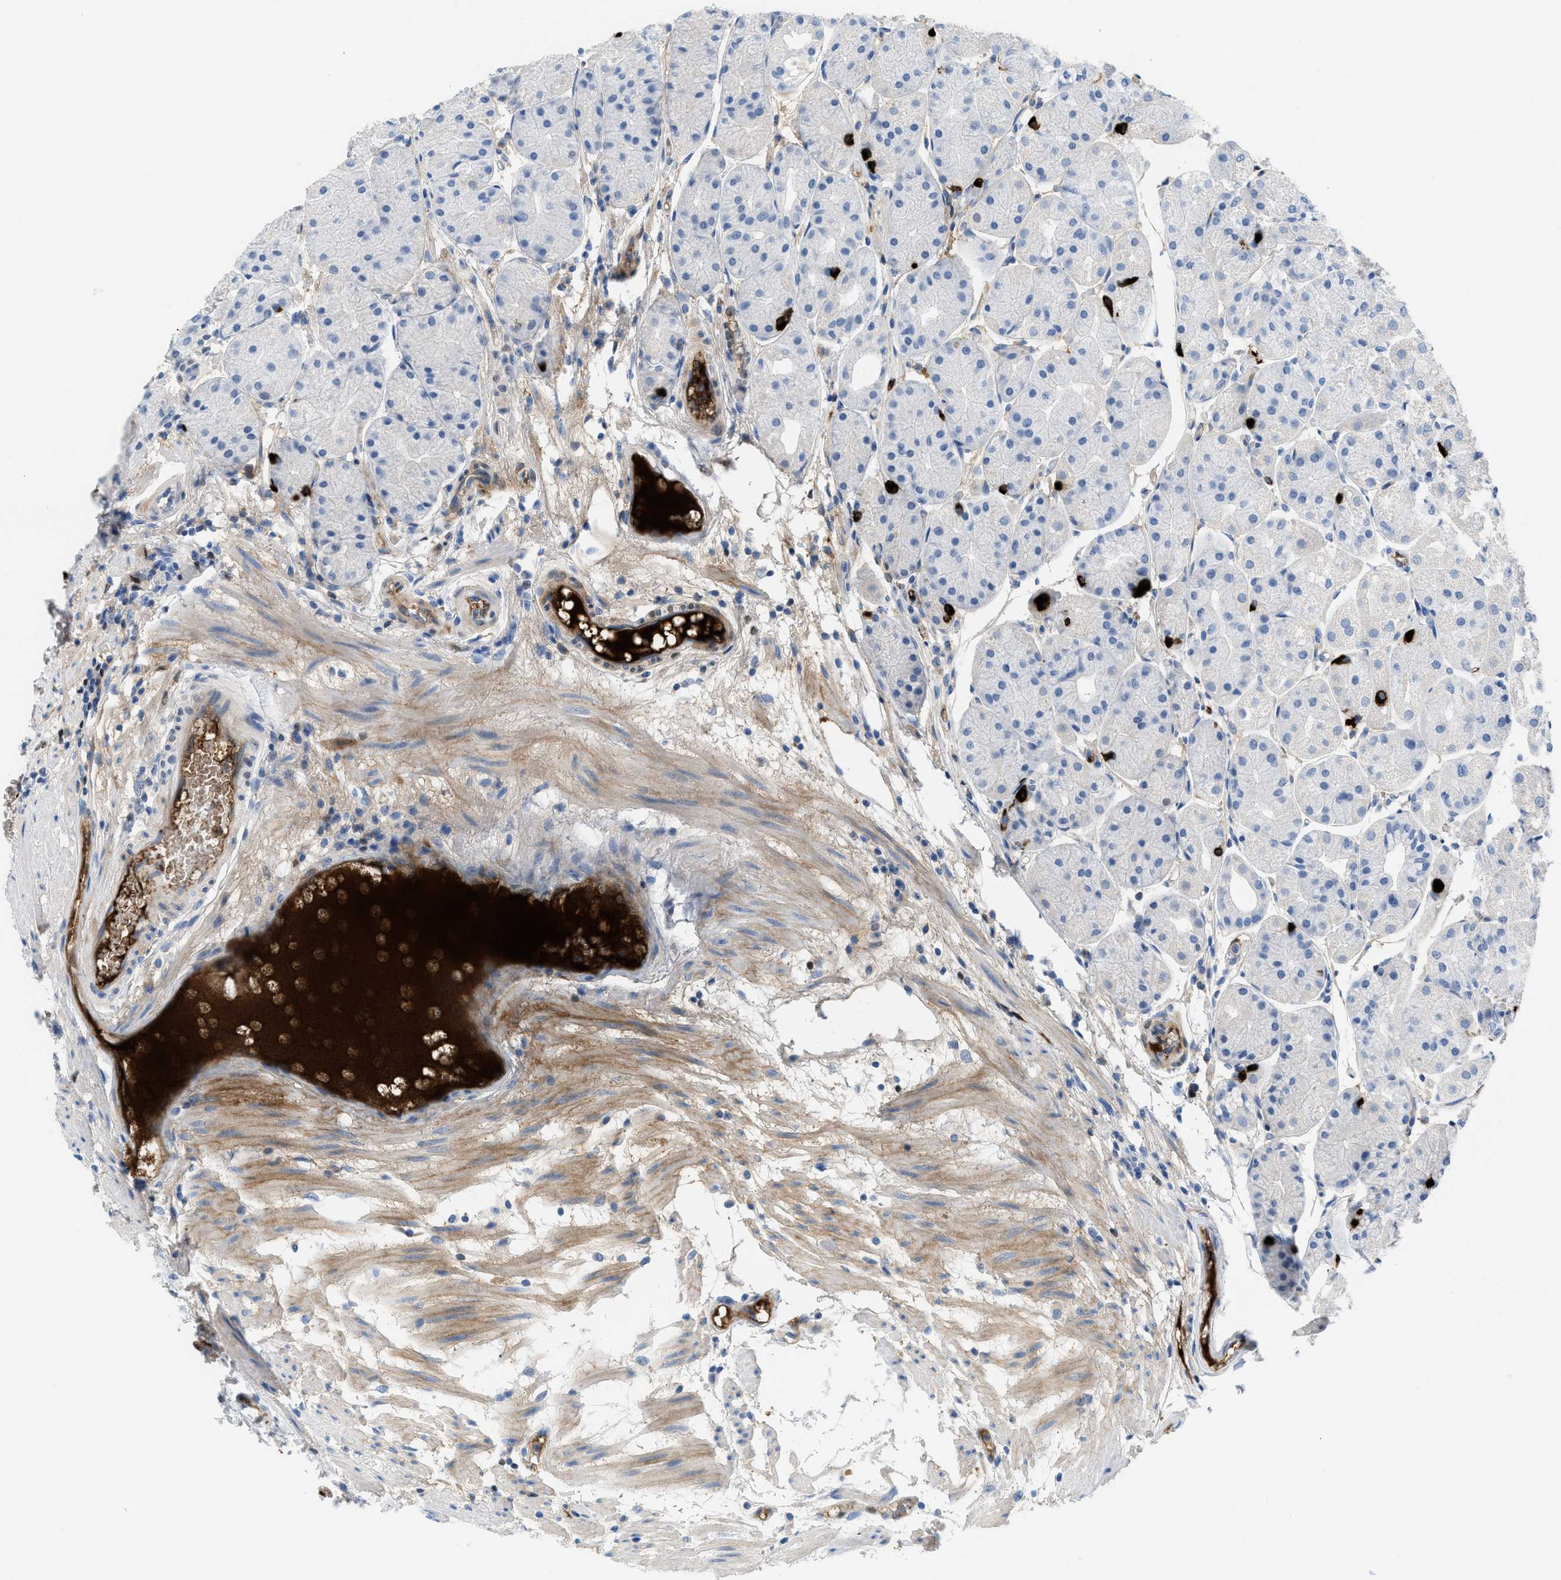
{"staining": {"intensity": "negative", "quantity": "none", "location": "none"}, "tissue": "stomach", "cell_type": "Glandular cells", "image_type": "normal", "snomed": [{"axis": "morphology", "description": "Normal tissue, NOS"}, {"axis": "topography", "description": "Stomach, upper"}], "caption": "Glandular cells are negative for protein expression in unremarkable human stomach. (DAB (3,3'-diaminobenzidine) IHC with hematoxylin counter stain).", "gene": "LEF1", "patient": {"sex": "male", "age": 72}}